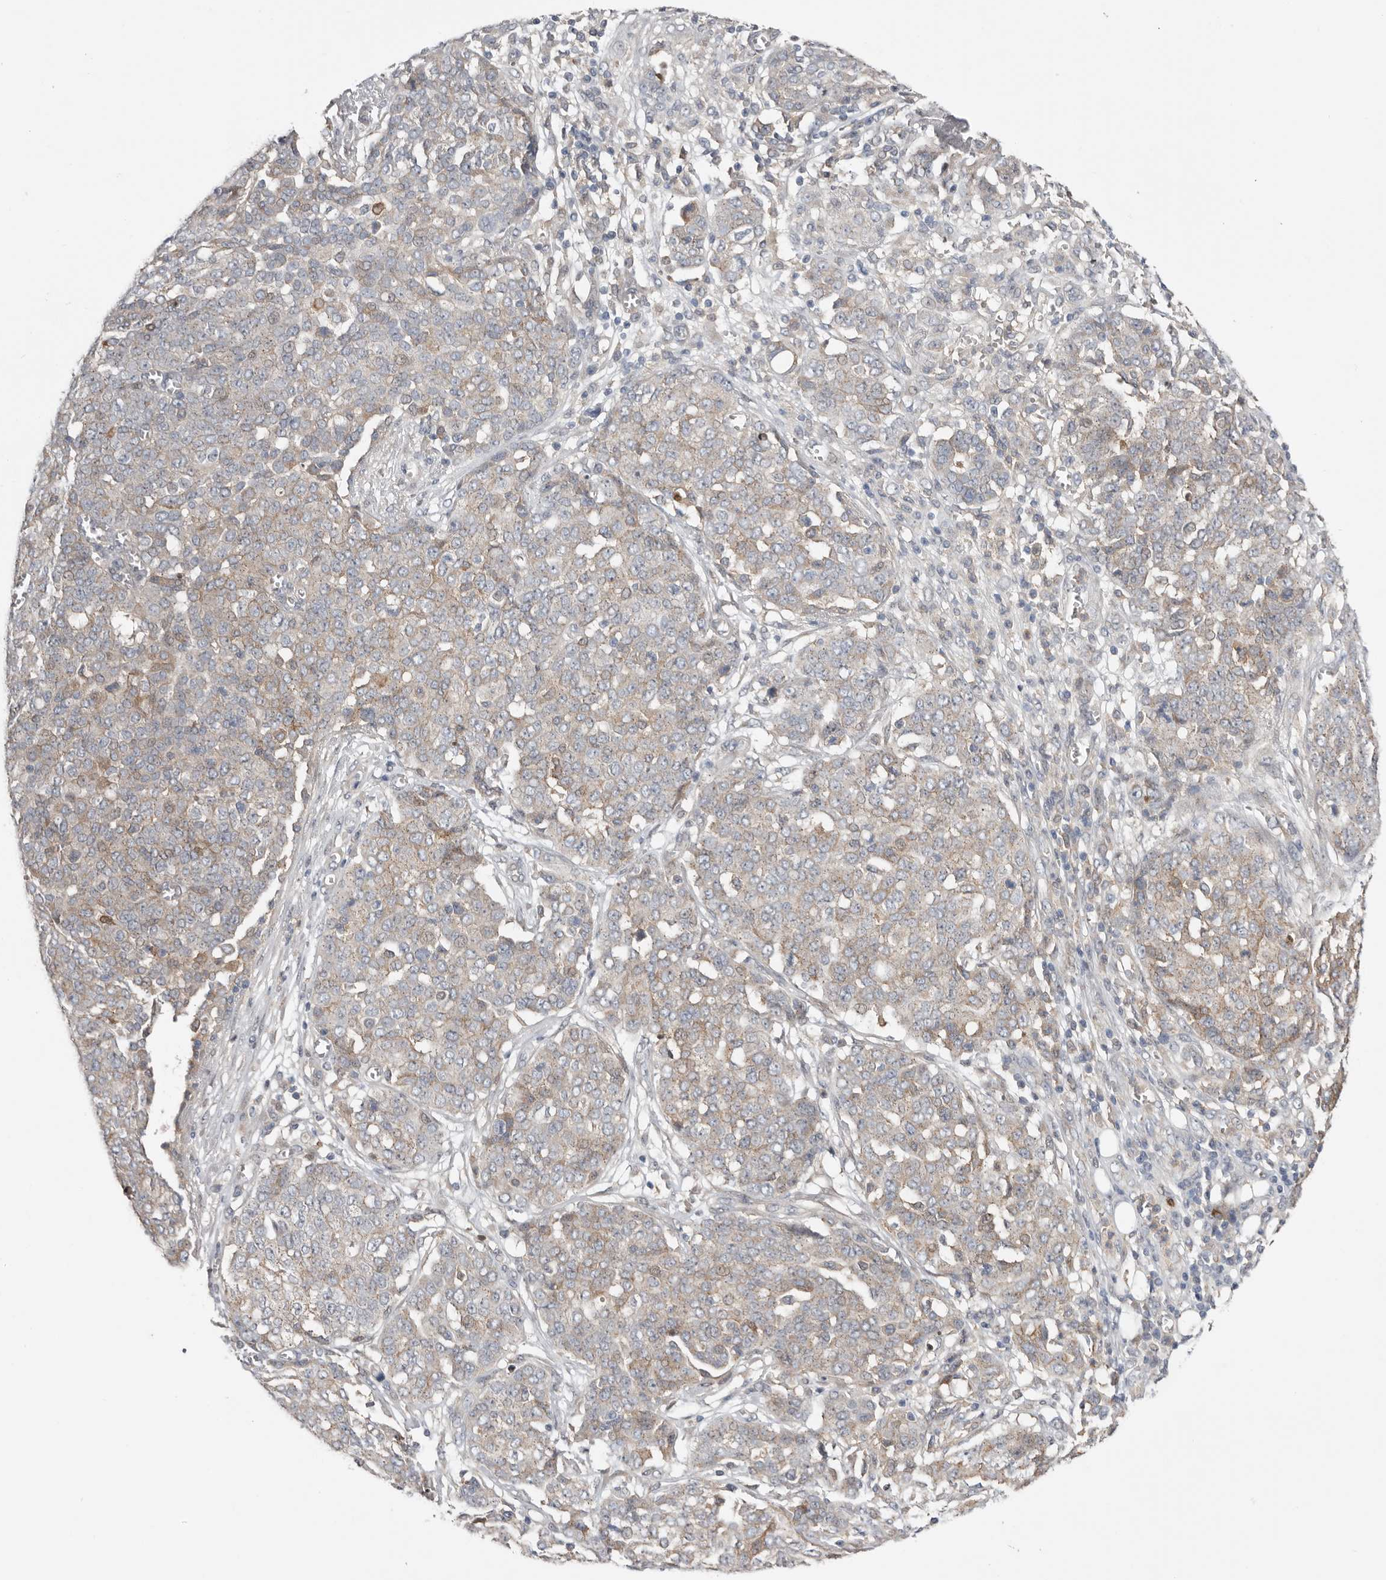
{"staining": {"intensity": "weak", "quantity": "<25%", "location": "cytoplasmic/membranous"}, "tissue": "ovarian cancer", "cell_type": "Tumor cells", "image_type": "cancer", "snomed": [{"axis": "morphology", "description": "Cystadenocarcinoma, serous, NOS"}, {"axis": "topography", "description": "Soft tissue"}, {"axis": "topography", "description": "Ovary"}], "caption": "Tumor cells show no significant positivity in serous cystadenocarcinoma (ovarian). The staining is performed using DAB (3,3'-diaminobenzidine) brown chromogen with nuclei counter-stained in using hematoxylin.", "gene": "MSRB2", "patient": {"sex": "female", "age": 57}}